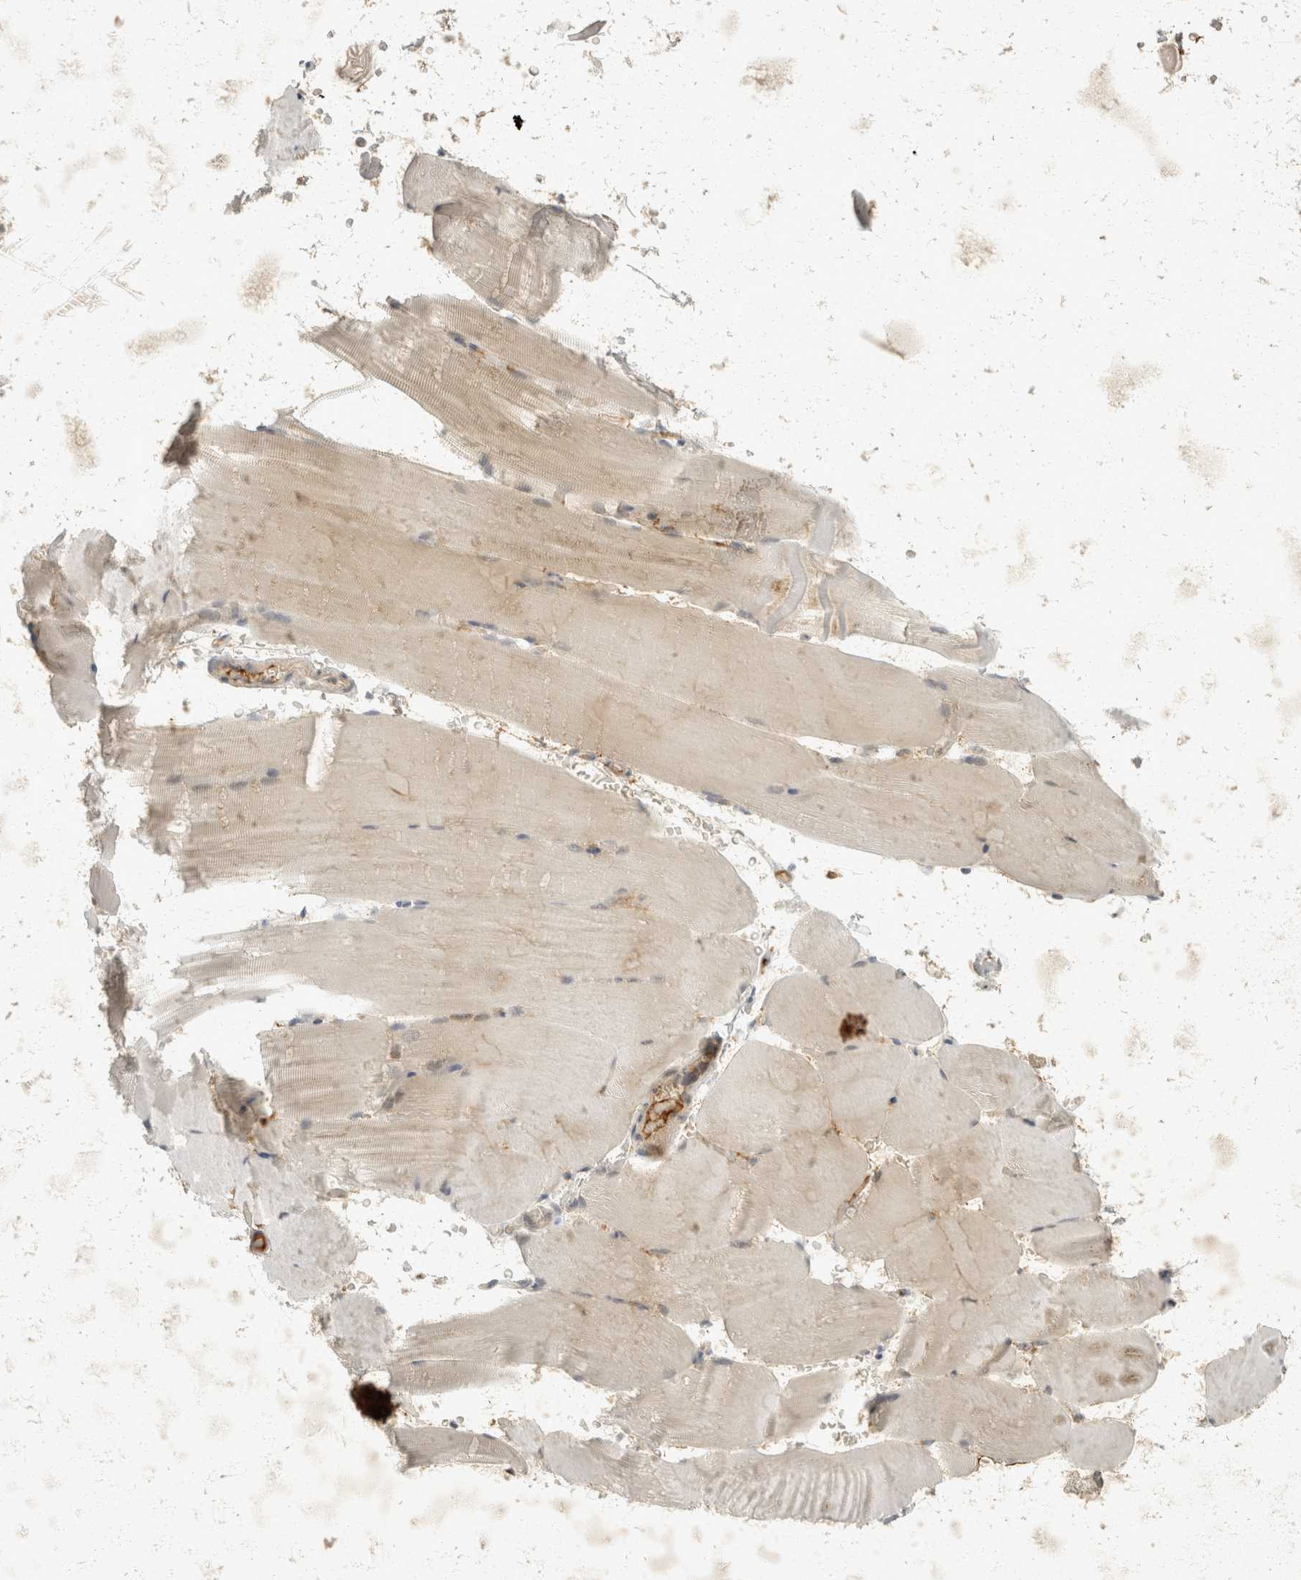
{"staining": {"intensity": "weak", "quantity": "25%-75%", "location": "cytoplasmic/membranous,nuclear"}, "tissue": "skeletal muscle", "cell_type": "Myocytes", "image_type": "normal", "snomed": [{"axis": "morphology", "description": "Normal tissue, NOS"}, {"axis": "topography", "description": "Skeletal muscle"}, {"axis": "topography", "description": "Parathyroid gland"}], "caption": "Protein expression analysis of unremarkable skeletal muscle reveals weak cytoplasmic/membranous,nuclear expression in approximately 25%-75% of myocytes. (DAB (3,3'-diaminobenzidine) IHC with brightfield microscopy, high magnification).", "gene": "TOM1L2", "patient": {"sex": "female", "age": 37}}